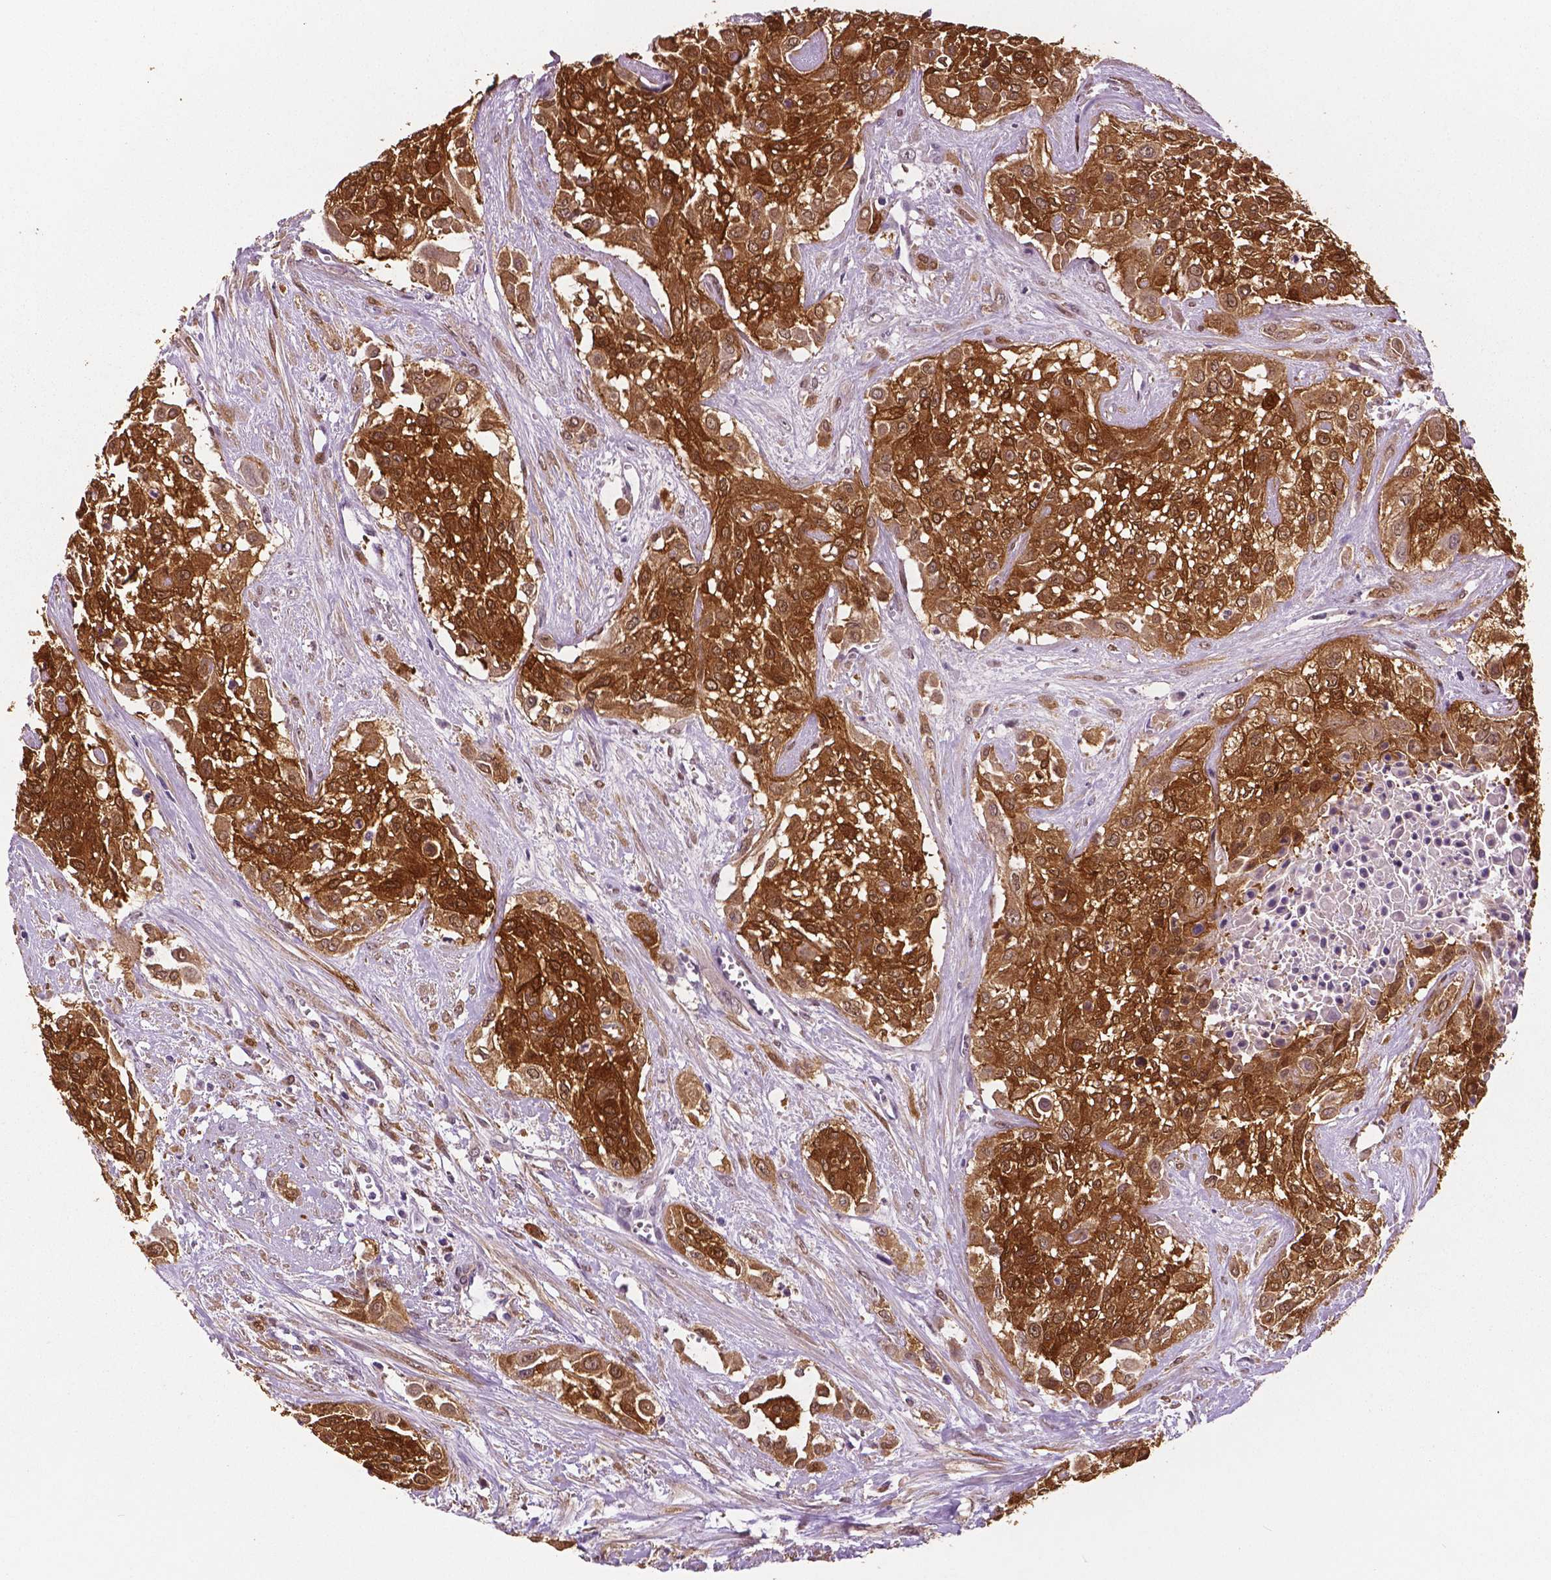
{"staining": {"intensity": "strong", "quantity": ">75%", "location": "cytoplasmic/membranous,nuclear"}, "tissue": "urothelial cancer", "cell_type": "Tumor cells", "image_type": "cancer", "snomed": [{"axis": "morphology", "description": "Urothelial carcinoma, High grade"}, {"axis": "topography", "description": "Urinary bladder"}], "caption": "Human urothelial carcinoma (high-grade) stained with a brown dye displays strong cytoplasmic/membranous and nuclear positive staining in about >75% of tumor cells.", "gene": "PHGDH", "patient": {"sex": "male", "age": 57}}